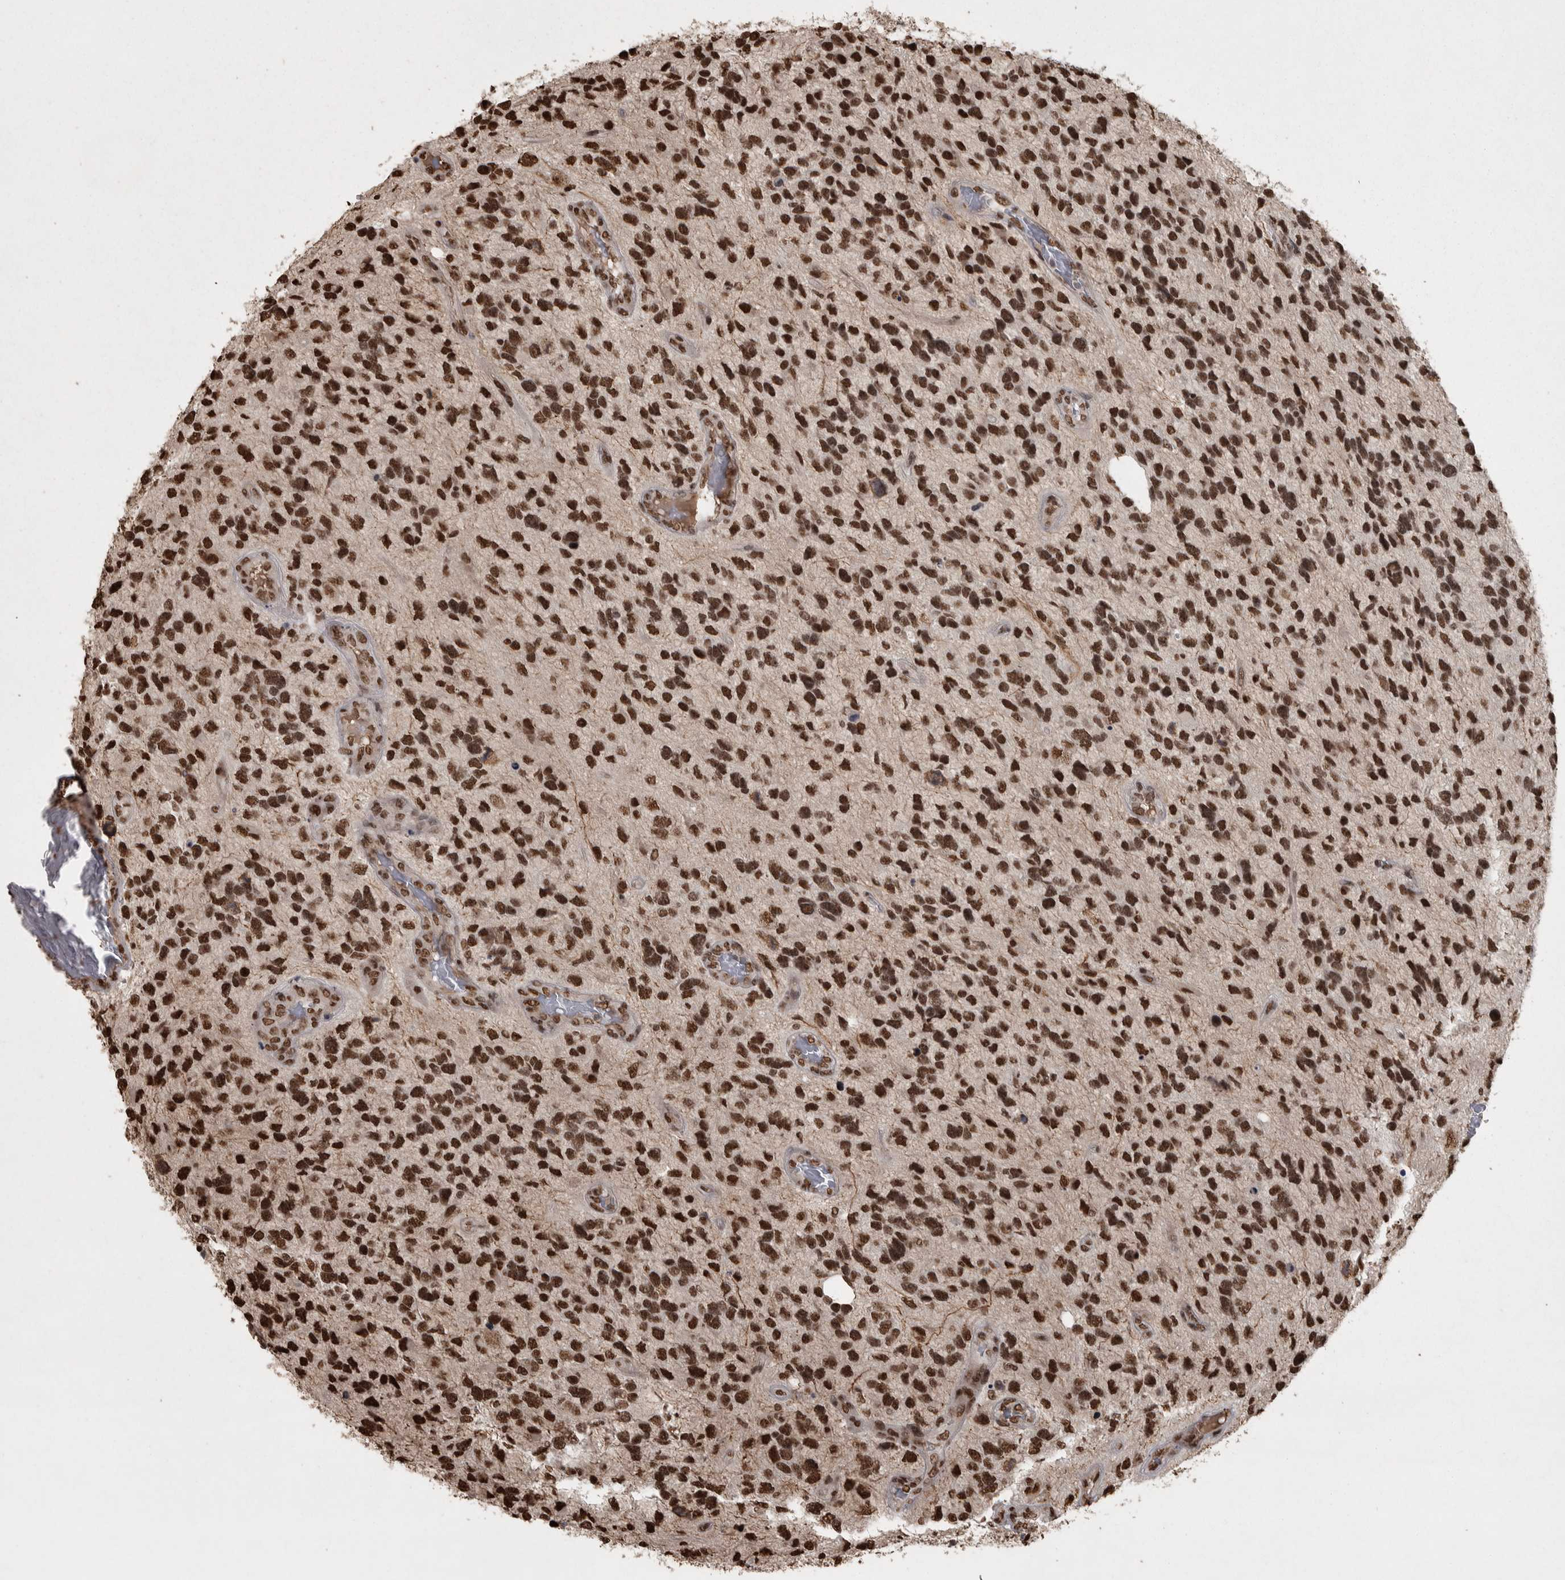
{"staining": {"intensity": "strong", "quantity": ">75%", "location": "nuclear"}, "tissue": "glioma", "cell_type": "Tumor cells", "image_type": "cancer", "snomed": [{"axis": "morphology", "description": "Glioma, malignant, High grade"}, {"axis": "topography", "description": "Brain"}], "caption": "This is an image of IHC staining of malignant glioma (high-grade), which shows strong positivity in the nuclear of tumor cells.", "gene": "ZFHX4", "patient": {"sex": "female", "age": 58}}